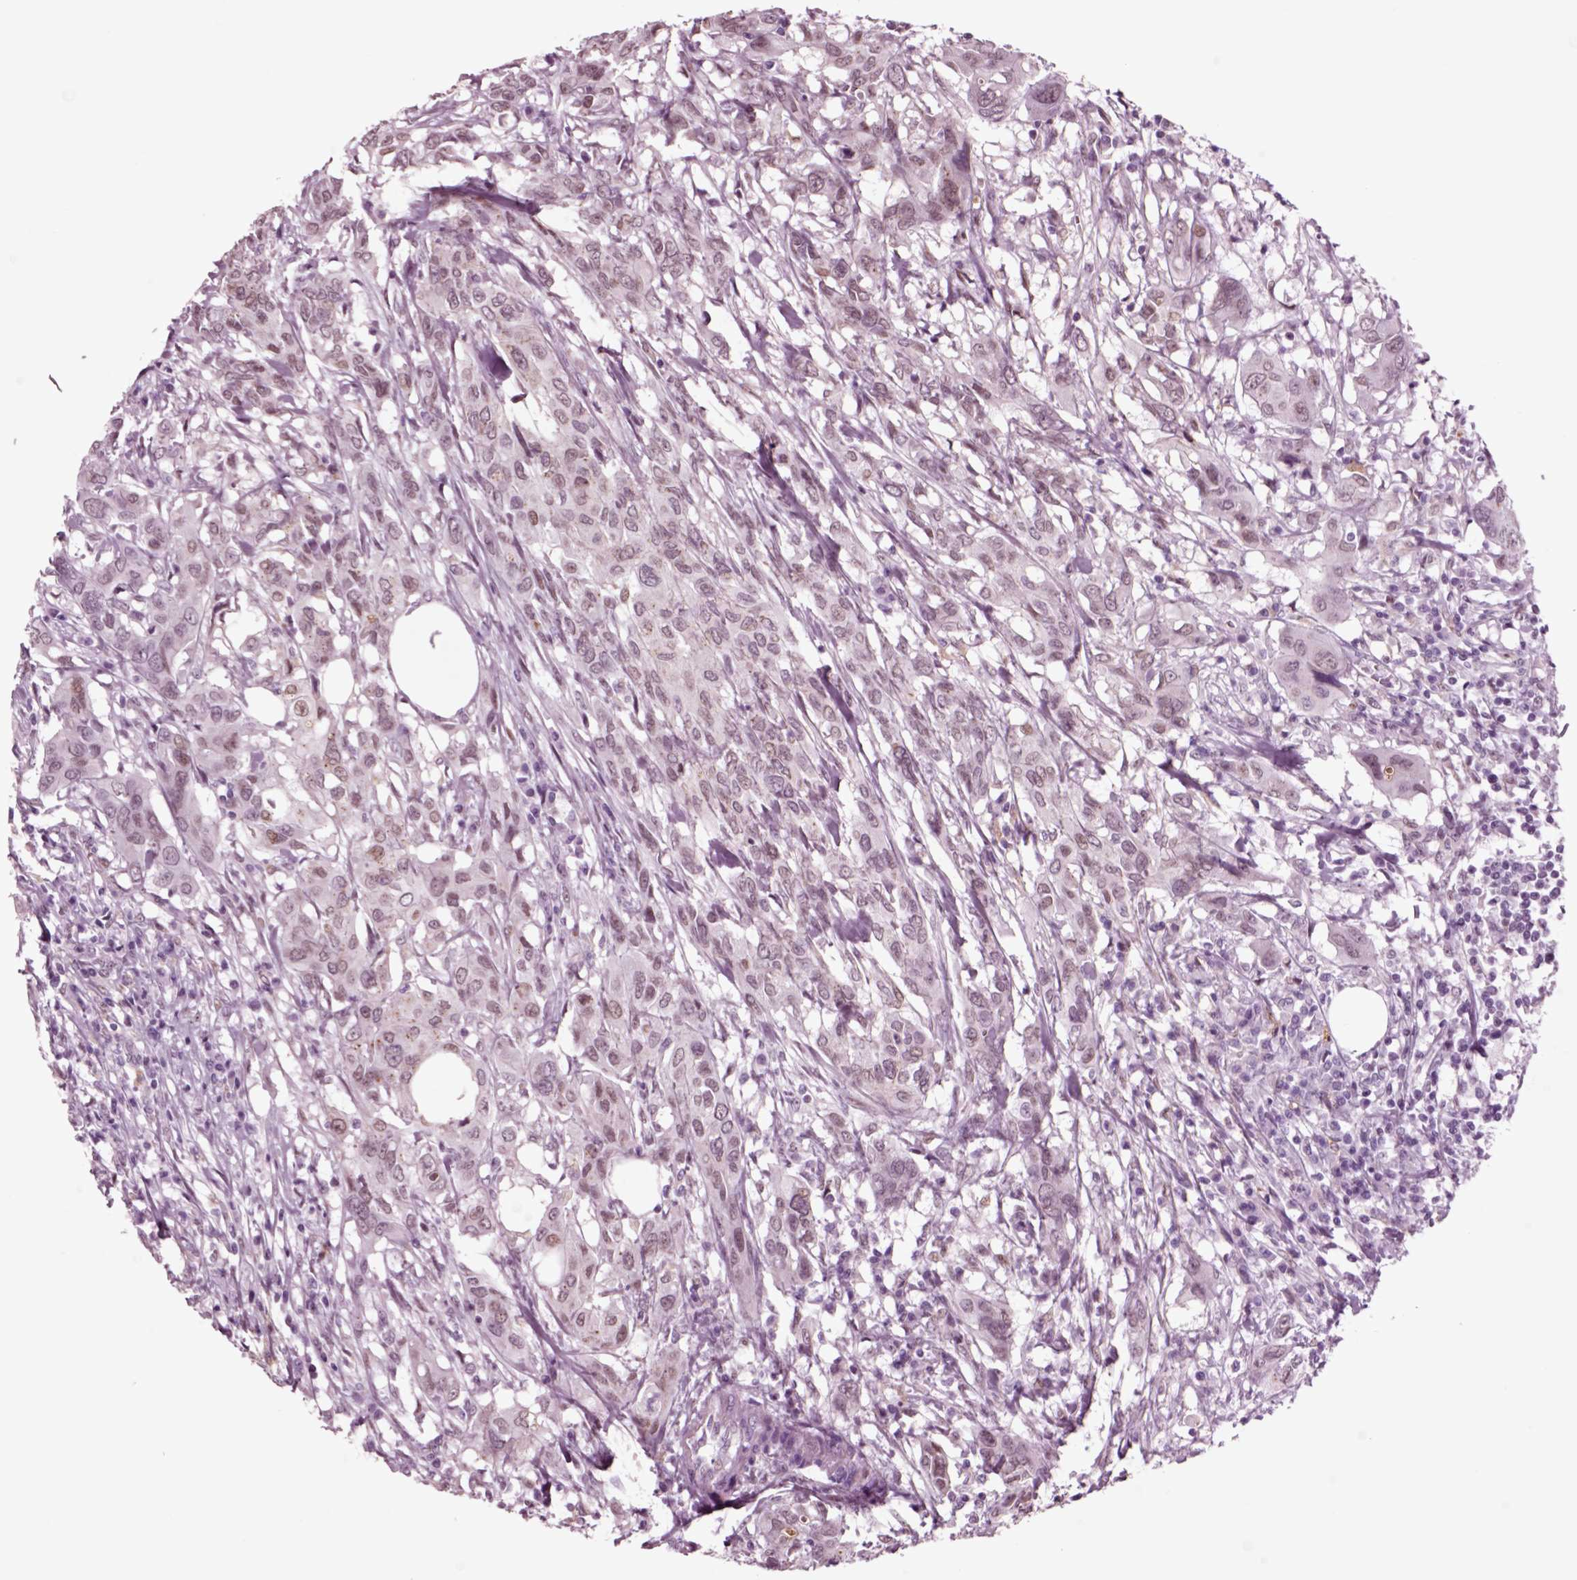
{"staining": {"intensity": "negative", "quantity": "none", "location": "none"}, "tissue": "urothelial cancer", "cell_type": "Tumor cells", "image_type": "cancer", "snomed": [{"axis": "morphology", "description": "Urothelial carcinoma, NOS"}, {"axis": "morphology", "description": "Urothelial carcinoma, High grade"}, {"axis": "topography", "description": "Urinary bladder"}], "caption": "Tumor cells show no significant protein expression in urothelial cancer. (Stains: DAB immunohistochemistry (IHC) with hematoxylin counter stain, Microscopy: brightfield microscopy at high magnification).", "gene": "CHGB", "patient": {"sex": "male", "age": 63}}